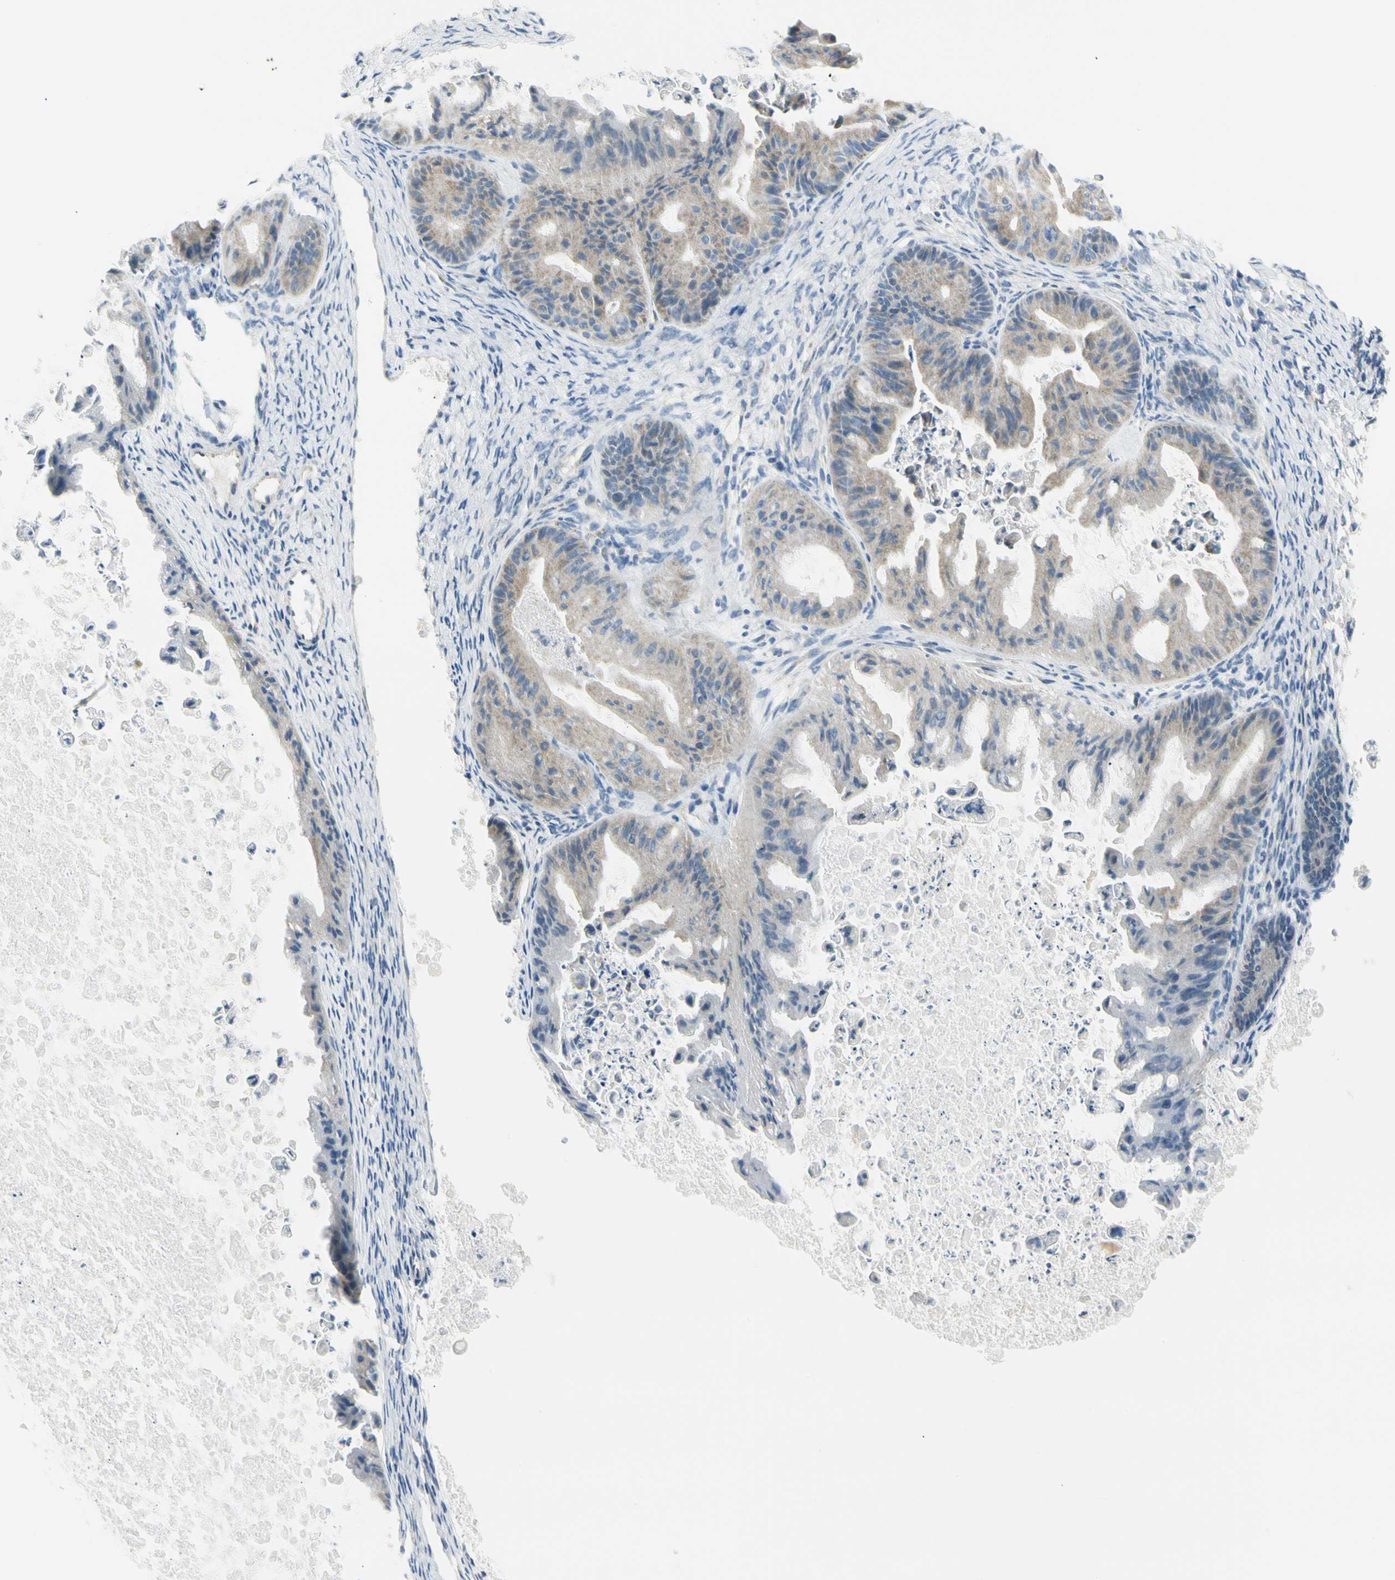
{"staining": {"intensity": "weak", "quantity": "<25%", "location": "cytoplasmic/membranous"}, "tissue": "ovarian cancer", "cell_type": "Tumor cells", "image_type": "cancer", "snomed": [{"axis": "morphology", "description": "Cystadenocarcinoma, mucinous, NOS"}, {"axis": "topography", "description": "Ovary"}], "caption": "Tumor cells show no significant protein expression in ovarian mucinous cystadenocarcinoma.", "gene": "TNFSF11", "patient": {"sex": "female", "age": 37}}